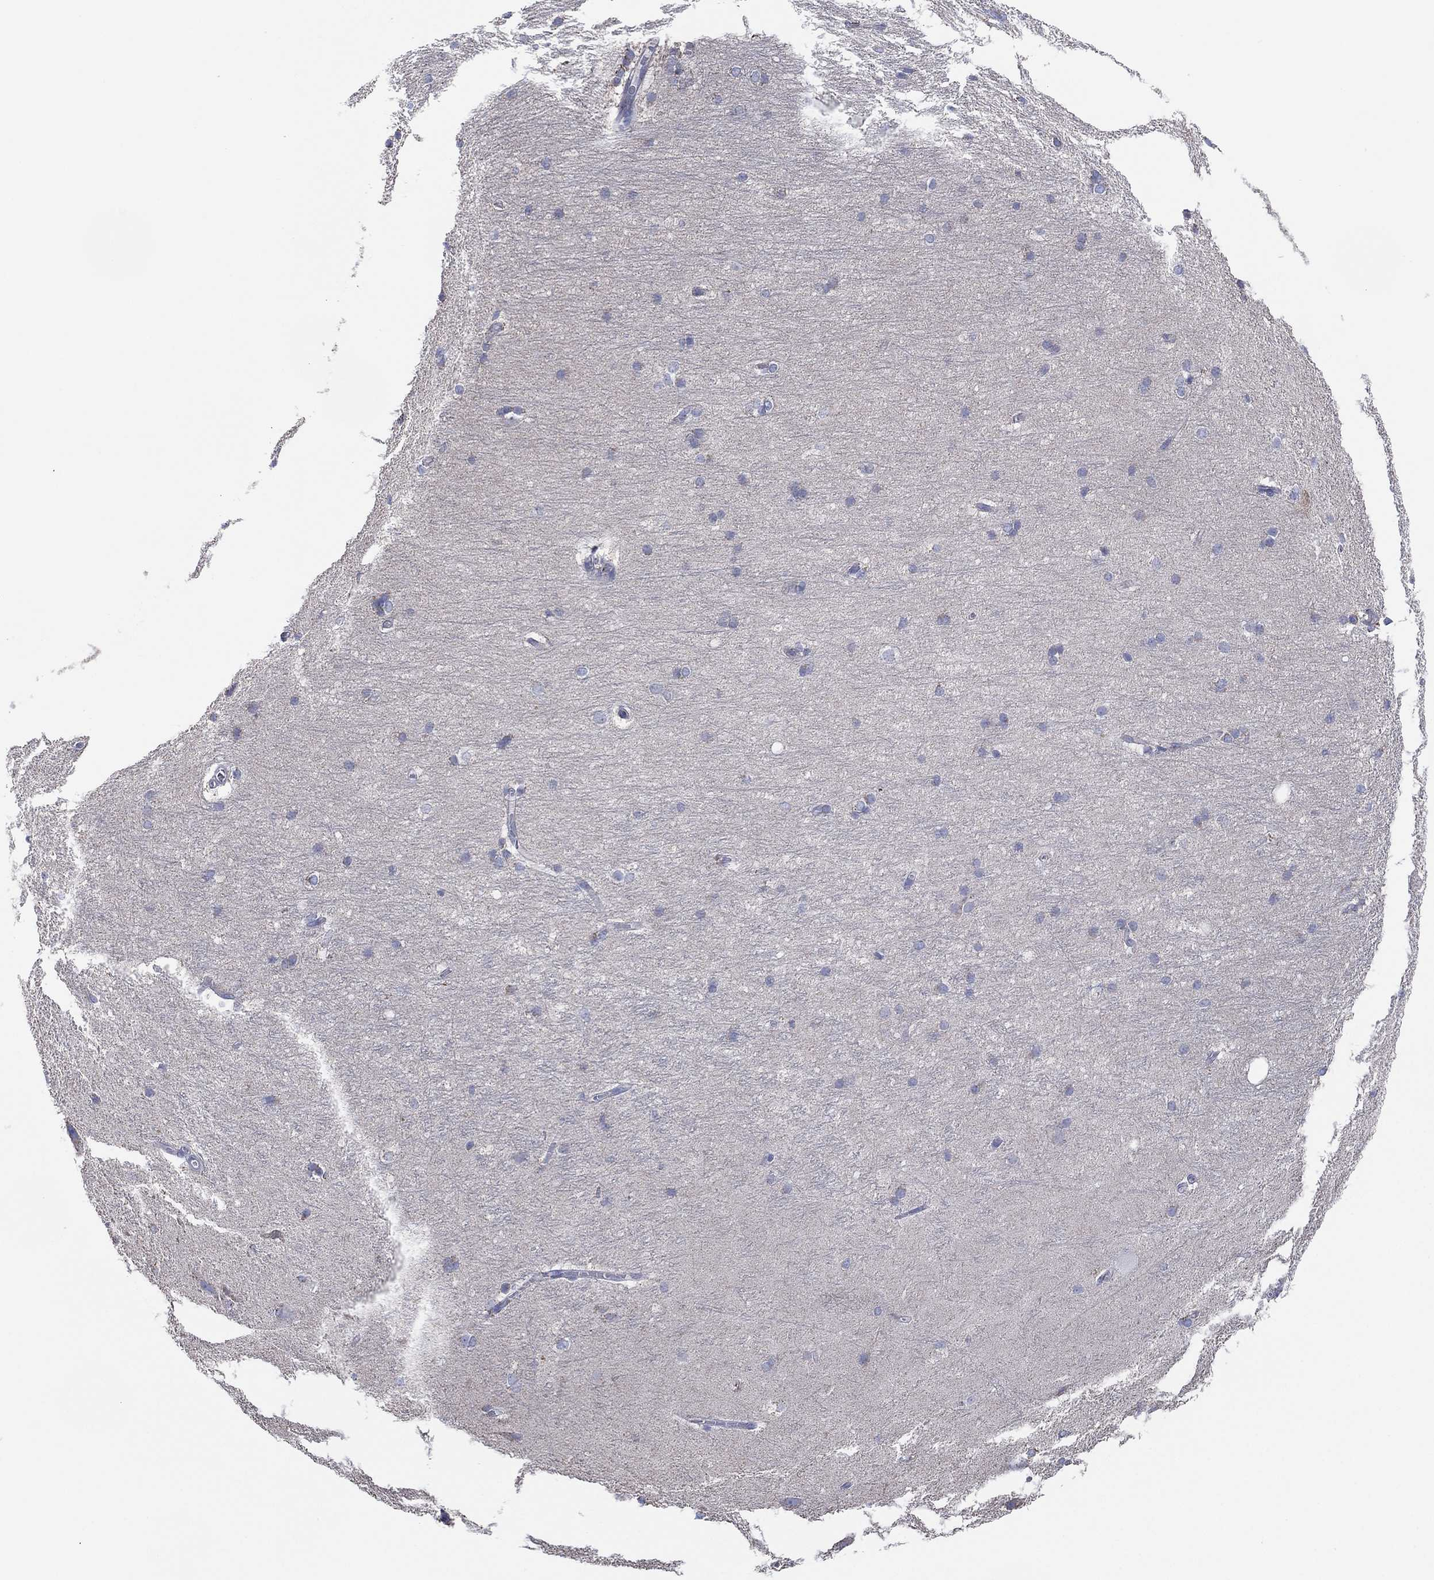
{"staining": {"intensity": "negative", "quantity": "none", "location": "none"}, "tissue": "hippocampus", "cell_type": "Glial cells", "image_type": "normal", "snomed": [{"axis": "morphology", "description": "Normal tissue, NOS"}, {"axis": "topography", "description": "Cerebral cortex"}, {"axis": "topography", "description": "Hippocampus"}], "caption": "Micrograph shows no protein positivity in glial cells of benign hippocampus.", "gene": "CFTR", "patient": {"sex": "female", "age": 19}}